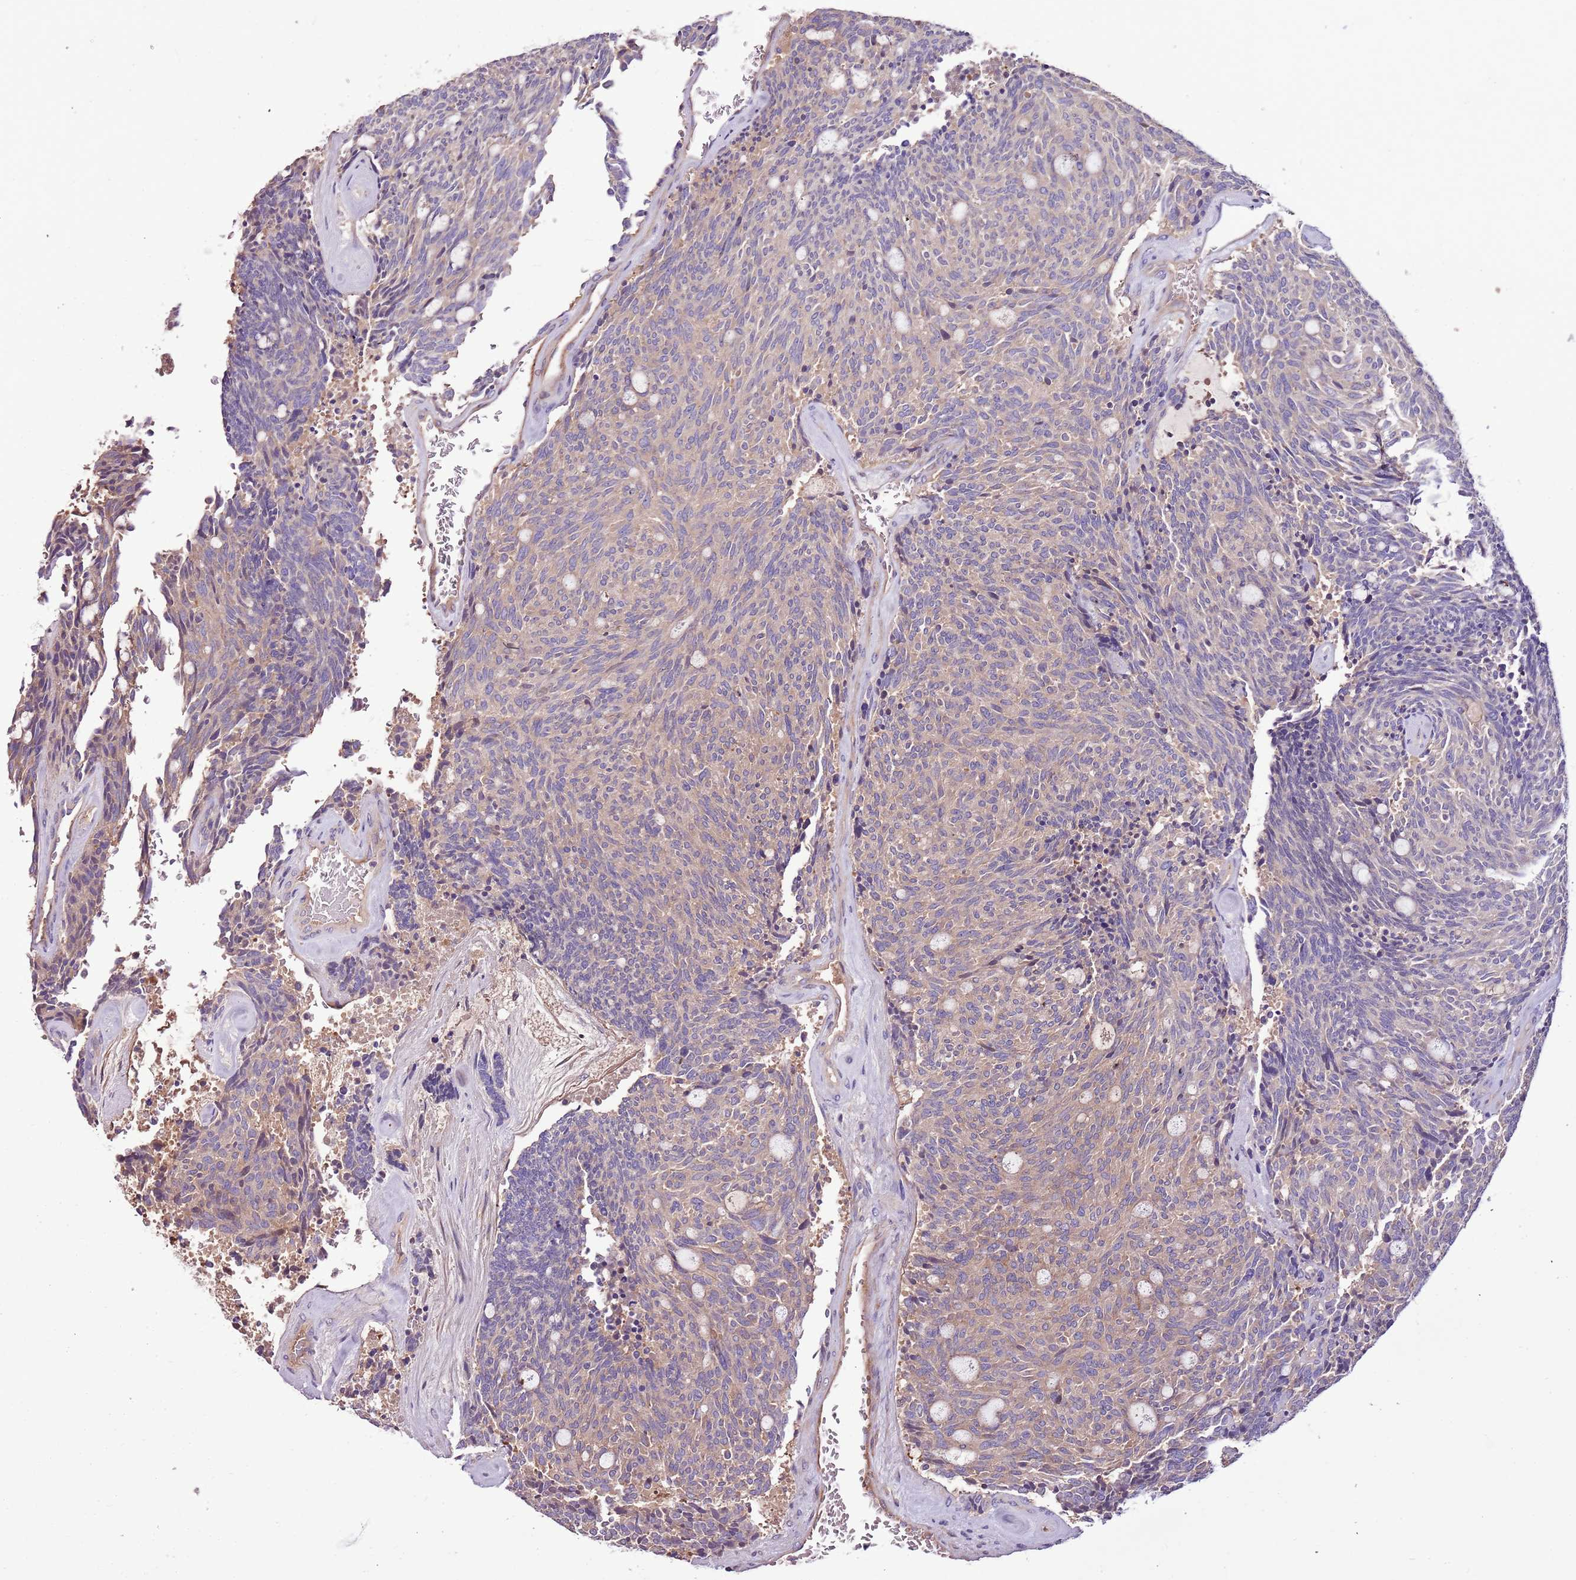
{"staining": {"intensity": "weak", "quantity": "25%-75%", "location": "cytoplasmic/membranous"}, "tissue": "carcinoid", "cell_type": "Tumor cells", "image_type": "cancer", "snomed": [{"axis": "morphology", "description": "Carcinoid, malignant, NOS"}, {"axis": "topography", "description": "Pancreas"}], "caption": "Human malignant carcinoid stained with a protein marker exhibits weak staining in tumor cells.", "gene": "DENR", "patient": {"sex": "female", "age": 54}}